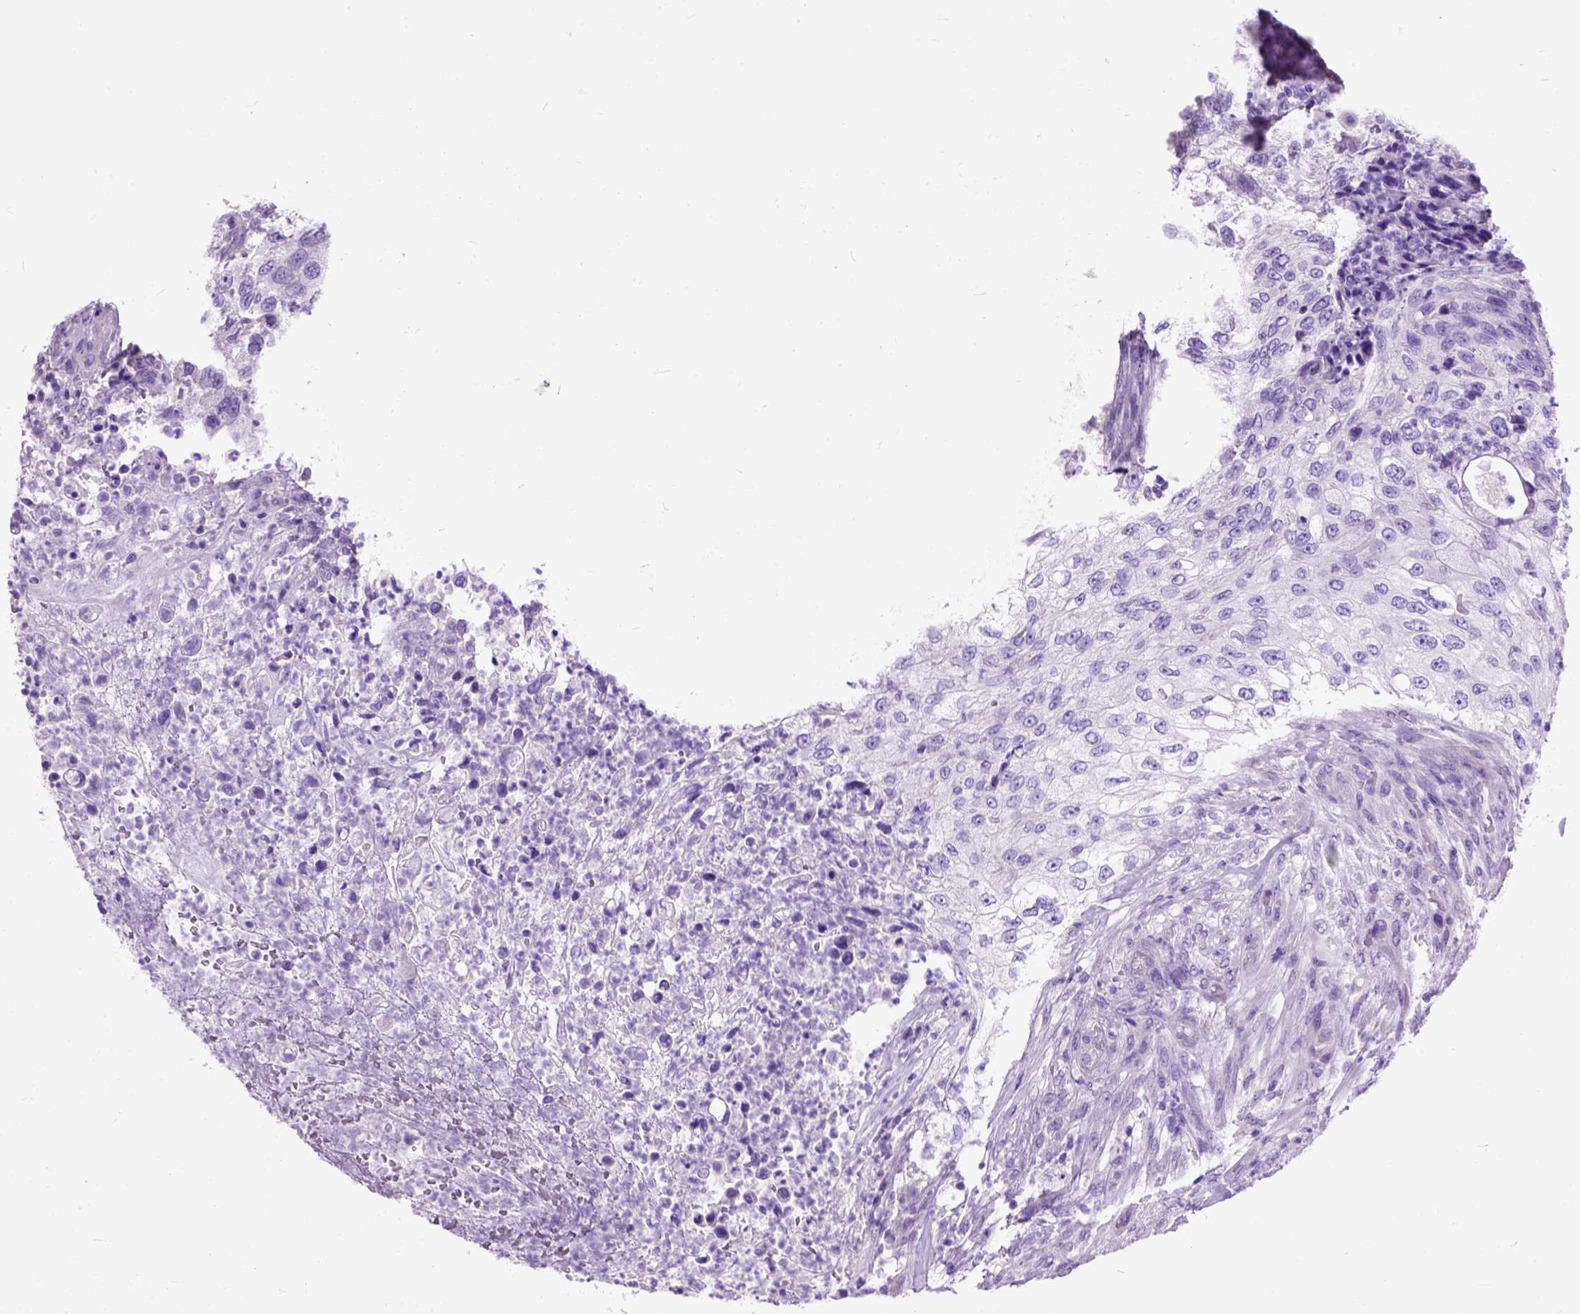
{"staining": {"intensity": "negative", "quantity": "none", "location": "none"}, "tissue": "urothelial cancer", "cell_type": "Tumor cells", "image_type": "cancer", "snomed": [{"axis": "morphology", "description": "Urothelial carcinoma, High grade"}, {"axis": "topography", "description": "Urinary bladder"}], "caption": "IHC histopathology image of neoplastic tissue: human urothelial cancer stained with DAB (3,3'-diaminobenzidine) exhibits no significant protein expression in tumor cells.", "gene": "MAPT", "patient": {"sex": "female", "age": 60}}